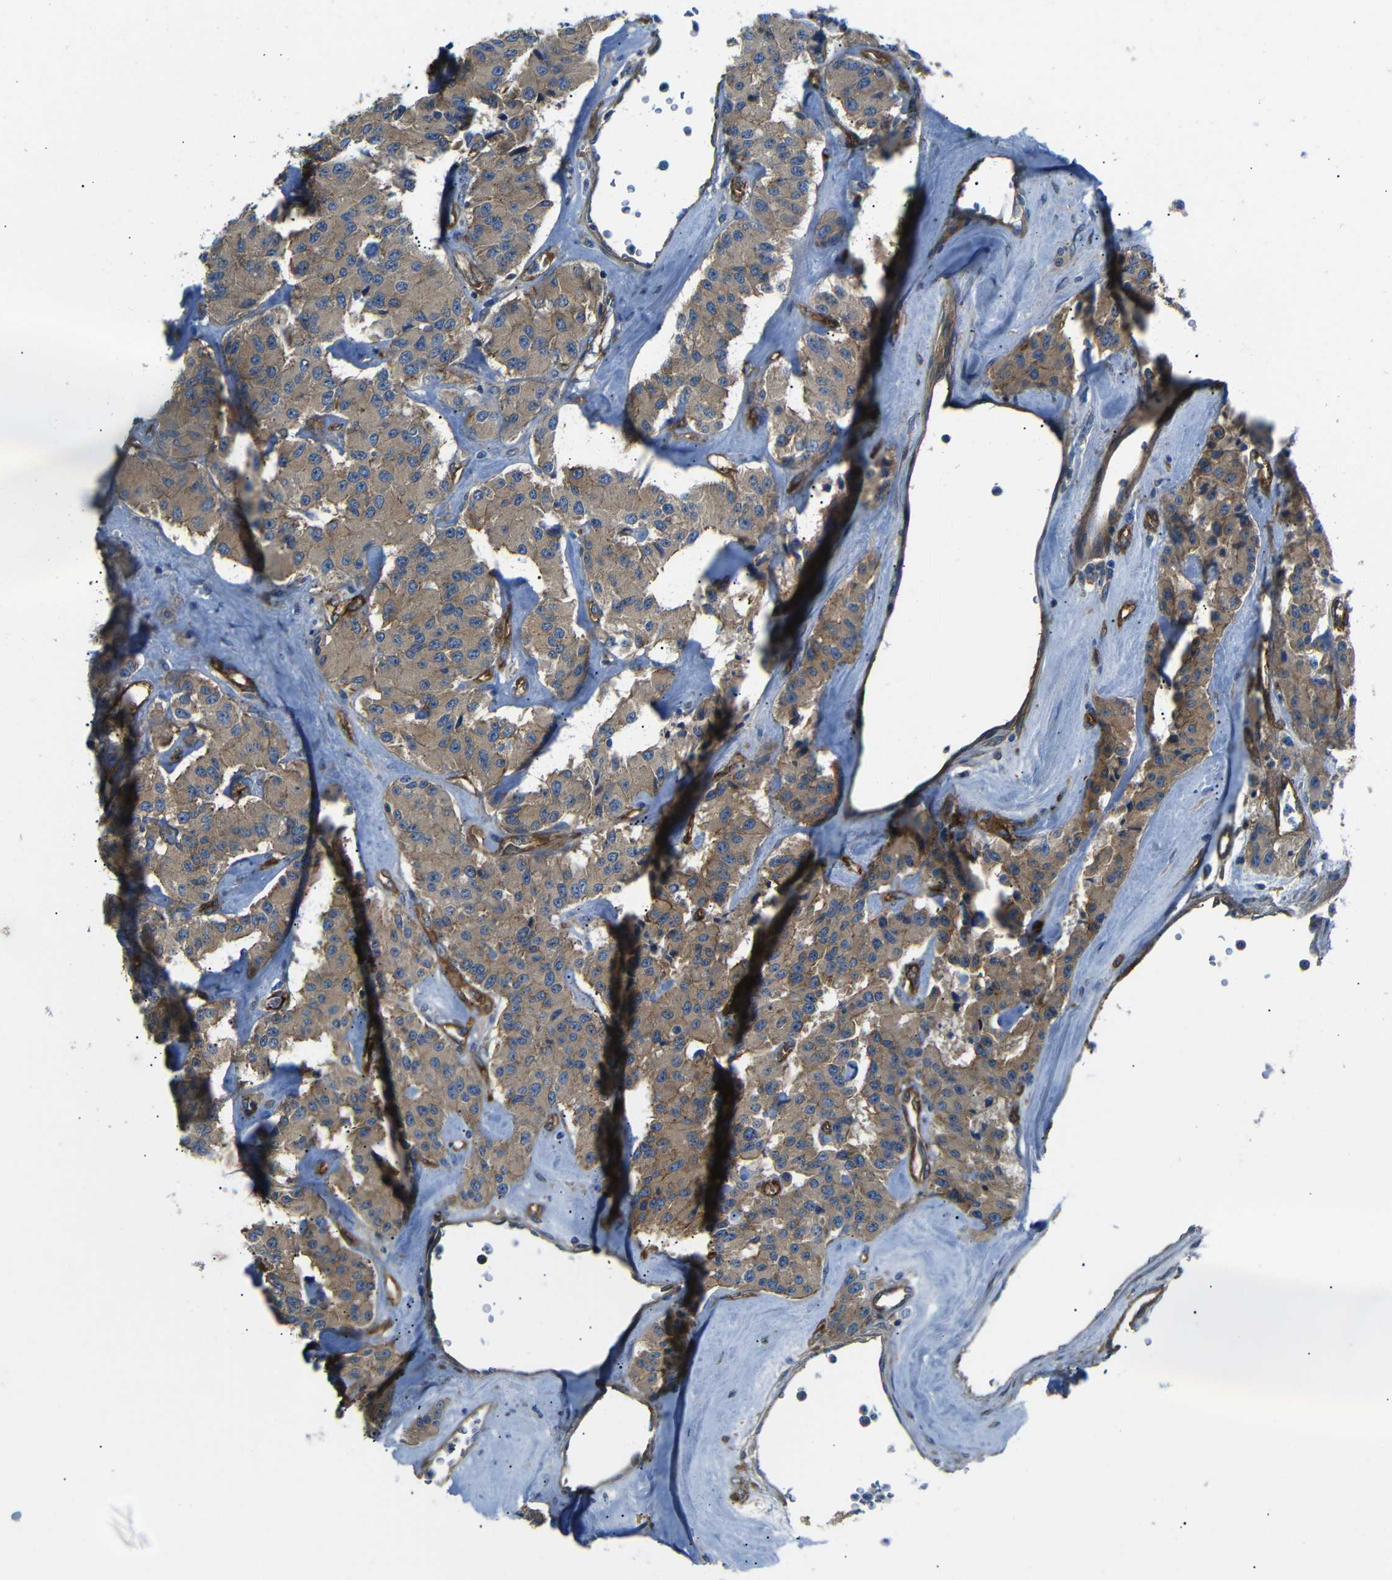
{"staining": {"intensity": "moderate", "quantity": ">75%", "location": "cytoplasmic/membranous"}, "tissue": "carcinoid", "cell_type": "Tumor cells", "image_type": "cancer", "snomed": [{"axis": "morphology", "description": "Carcinoid, malignant, NOS"}, {"axis": "topography", "description": "Pancreas"}], "caption": "Immunohistochemistry (IHC) staining of carcinoid, which displays medium levels of moderate cytoplasmic/membranous staining in about >75% of tumor cells indicating moderate cytoplasmic/membranous protein staining. The staining was performed using DAB (3,3'-diaminobenzidine) (brown) for protein detection and nuclei were counterstained in hematoxylin (blue).", "gene": "MYO1B", "patient": {"sex": "male", "age": 41}}